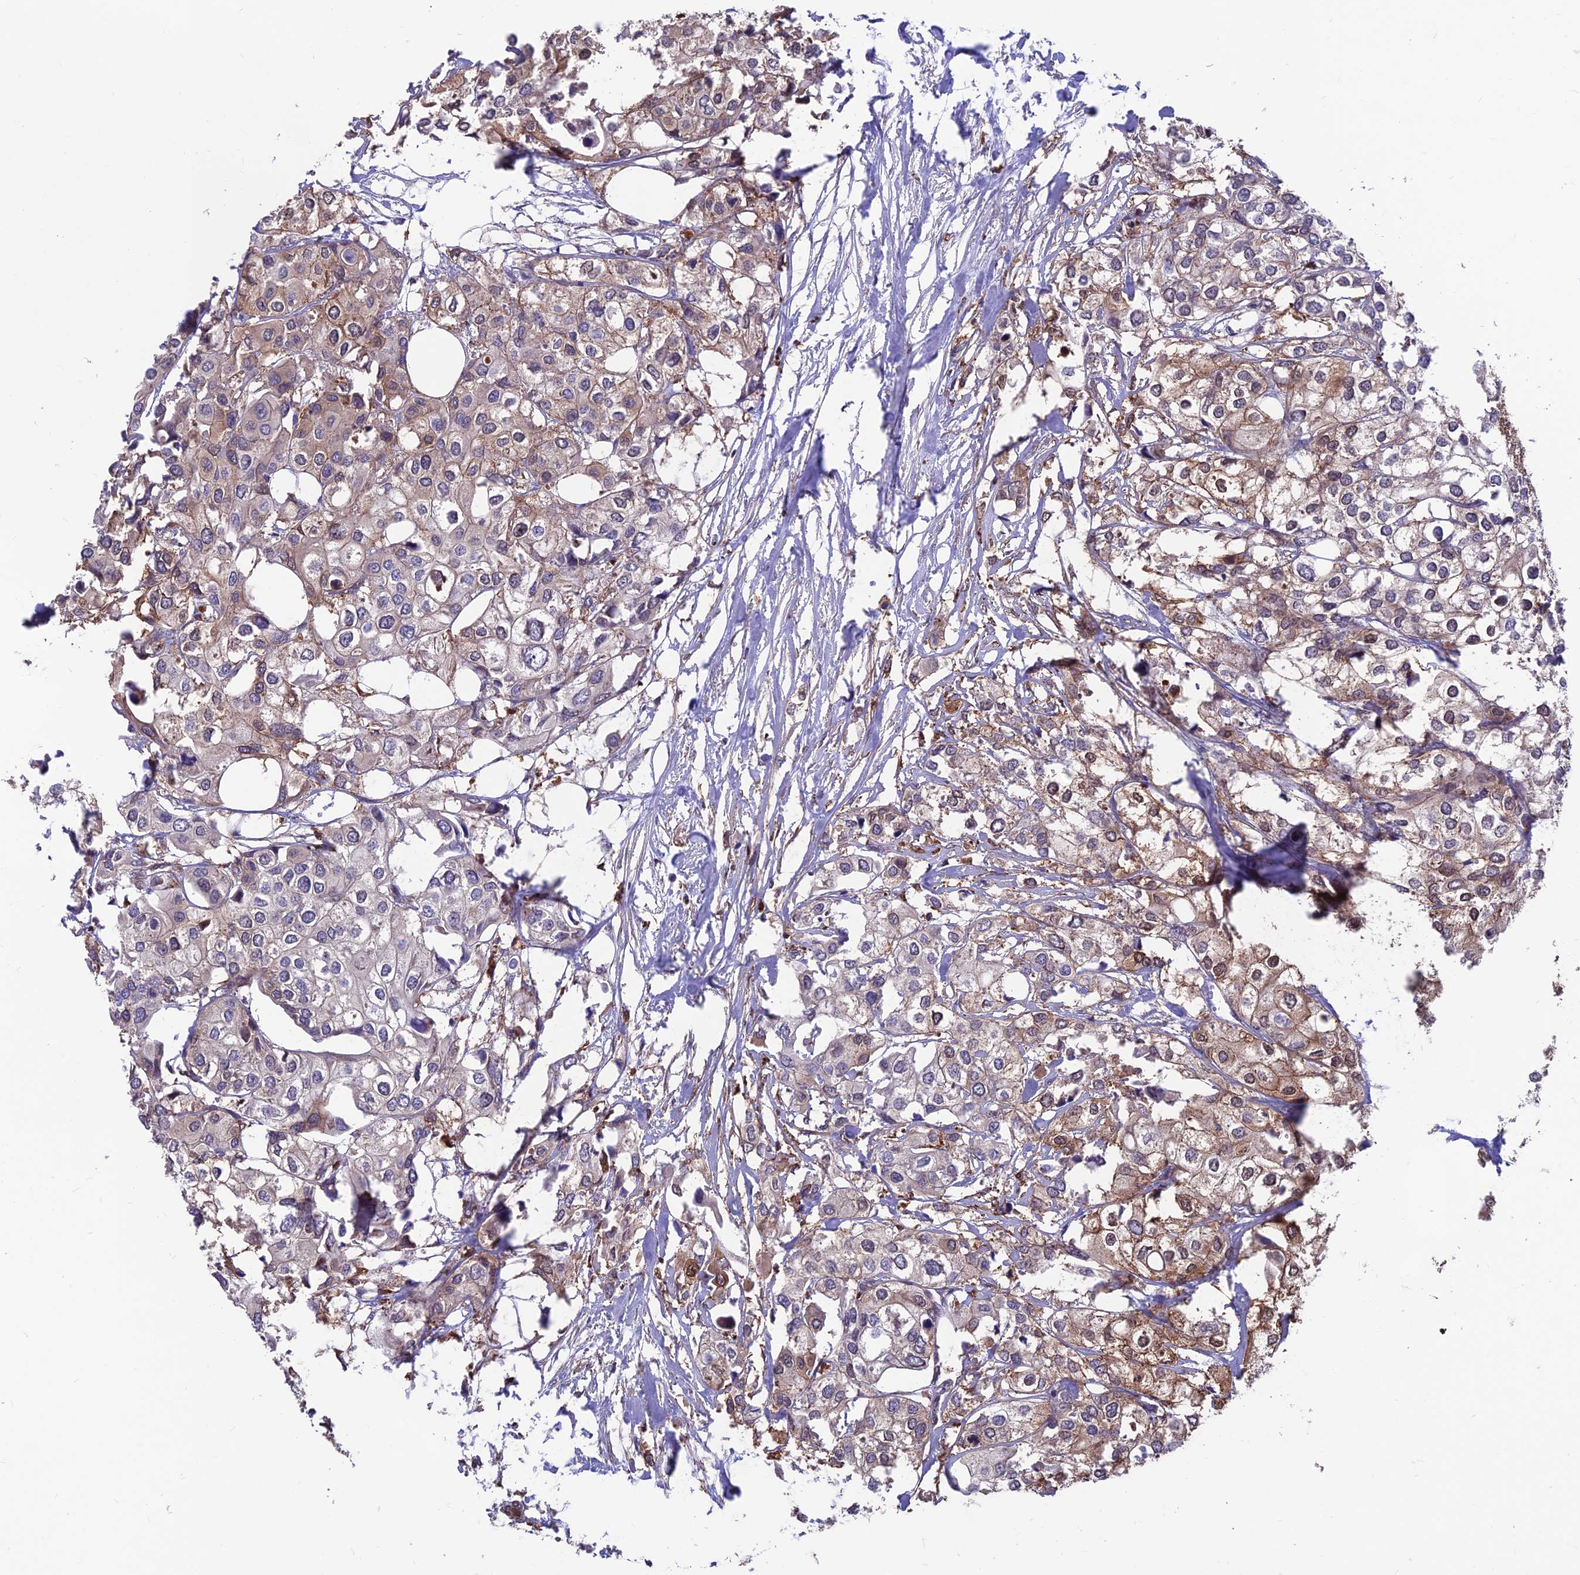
{"staining": {"intensity": "weak", "quantity": "25%-75%", "location": "cytoplasmic/membranous"}, "tissue": "urothelial cancer", "cell_type": "Tumor cells", "image_type": "cancer", "snomed": [{"axis": "morphology", "description": "Urothelial carcinoma, High grade"}, {"axis": "topography", "description": "Urinary bladder"}], "caption": "Protein expression analysis of human urothelial carcinoma (high-grade) reveals weak cytoplasmic/membranous positivity in about 25%-75% of tumor cells.", "gene": "RTN4RL1", "patient": {"sex": "male", "age": 64}}